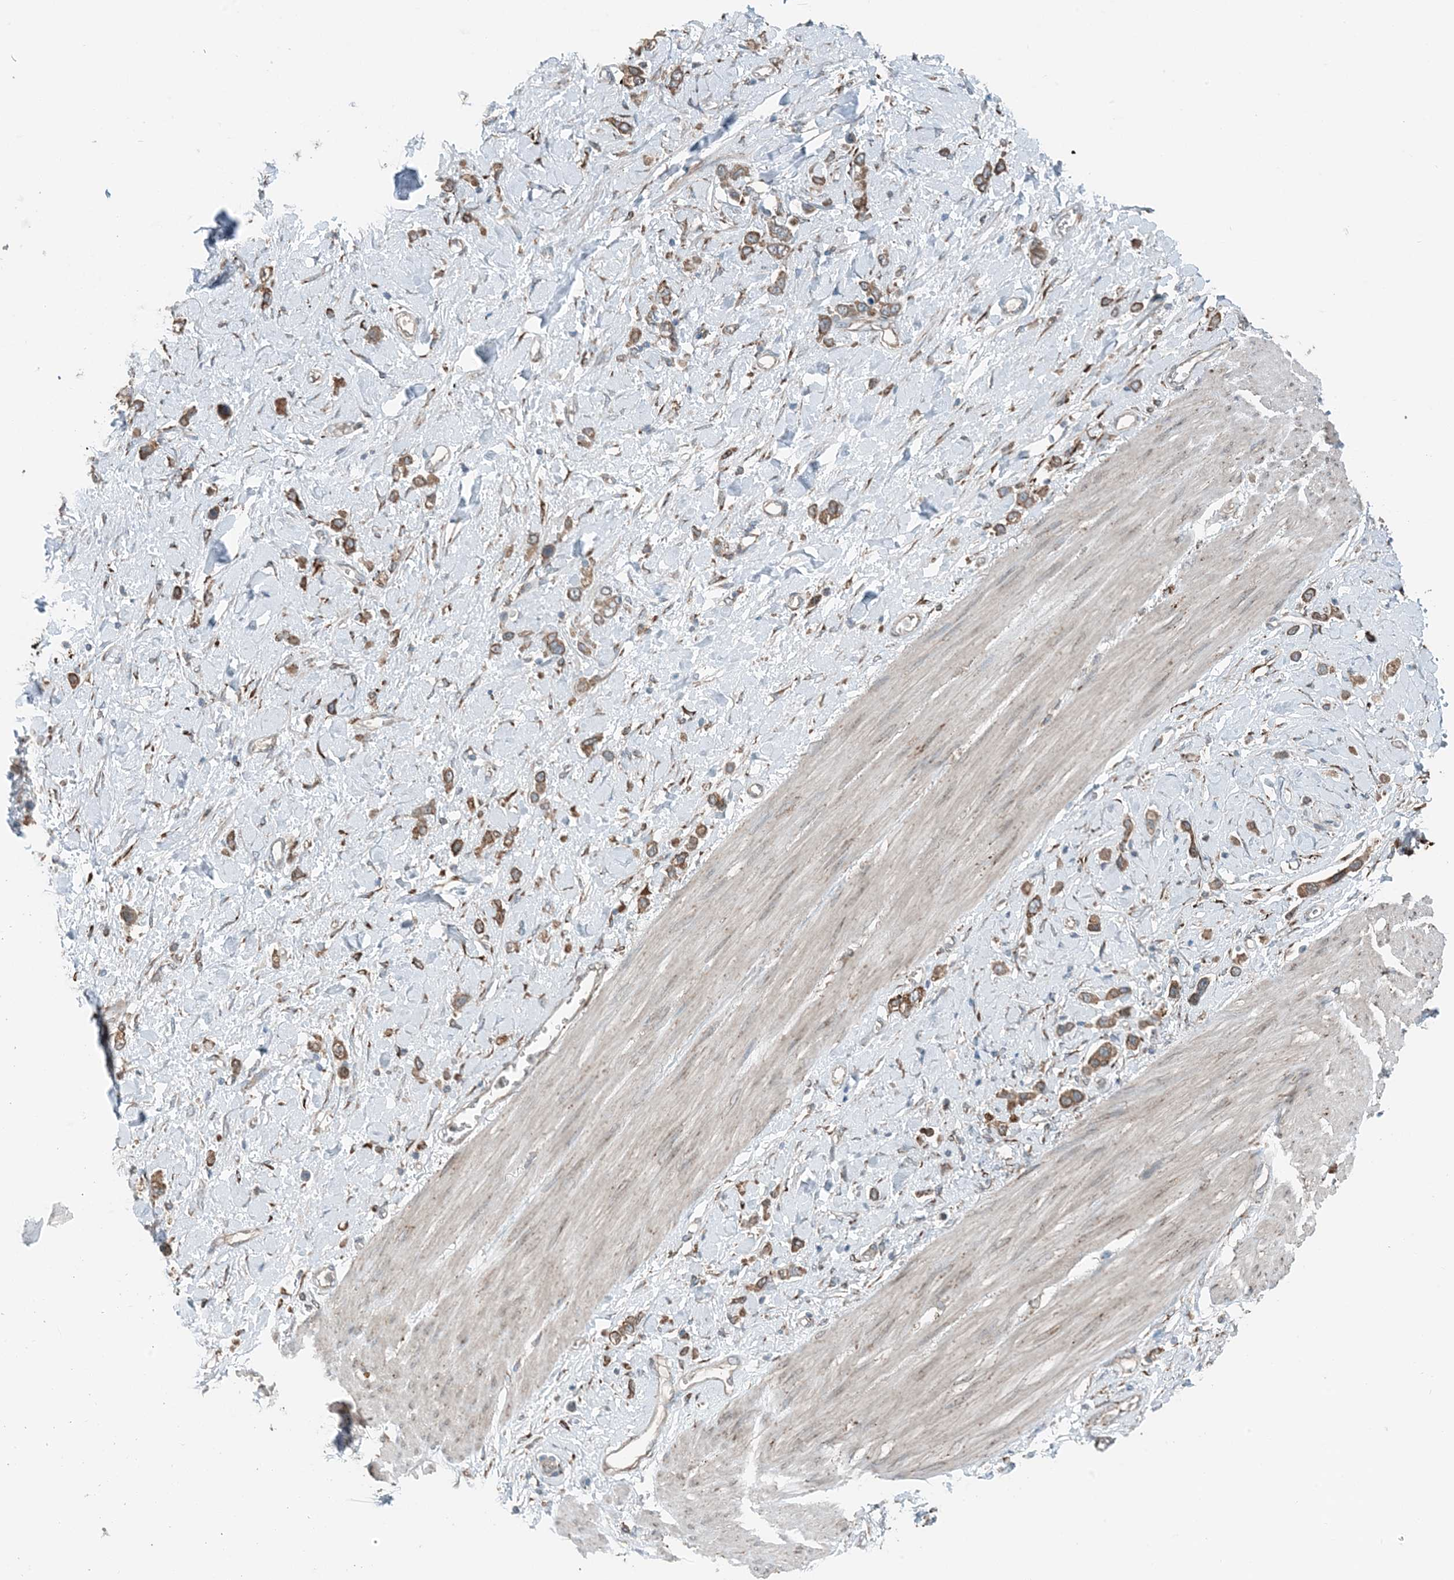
{"staining": {"intensity": "moderate", "quantity": ">75%", "location": "cytoplasmic/membranous"}, "tissue": "stomach cancer", "cell_type": "Tumor cells", "image_type": "cancer", "snomed": [{"axis": "morphology", "description": "Normal tissue, NOS"}, {"axis": "morphology", "description": "Adenocarcinoma, NOS"}, {"axis": "topography", "description": "Stomach, upper"}, {"axis": "topography", "description": "Stomach"}], "caption": "Immunohistochemistry (IHC) of human stomach cancer (adenocarcinoma) demonstrates medium levels of moderate cytoplasmic/membranous staining in approximately >75% of tumor cells. The staining was performed using DAB, with brown indicating positive protein expression. Nuclei are stained blue with hematoxylin.", "gene": "CERKL", "patient": {"sex": "female", "age": 65}}